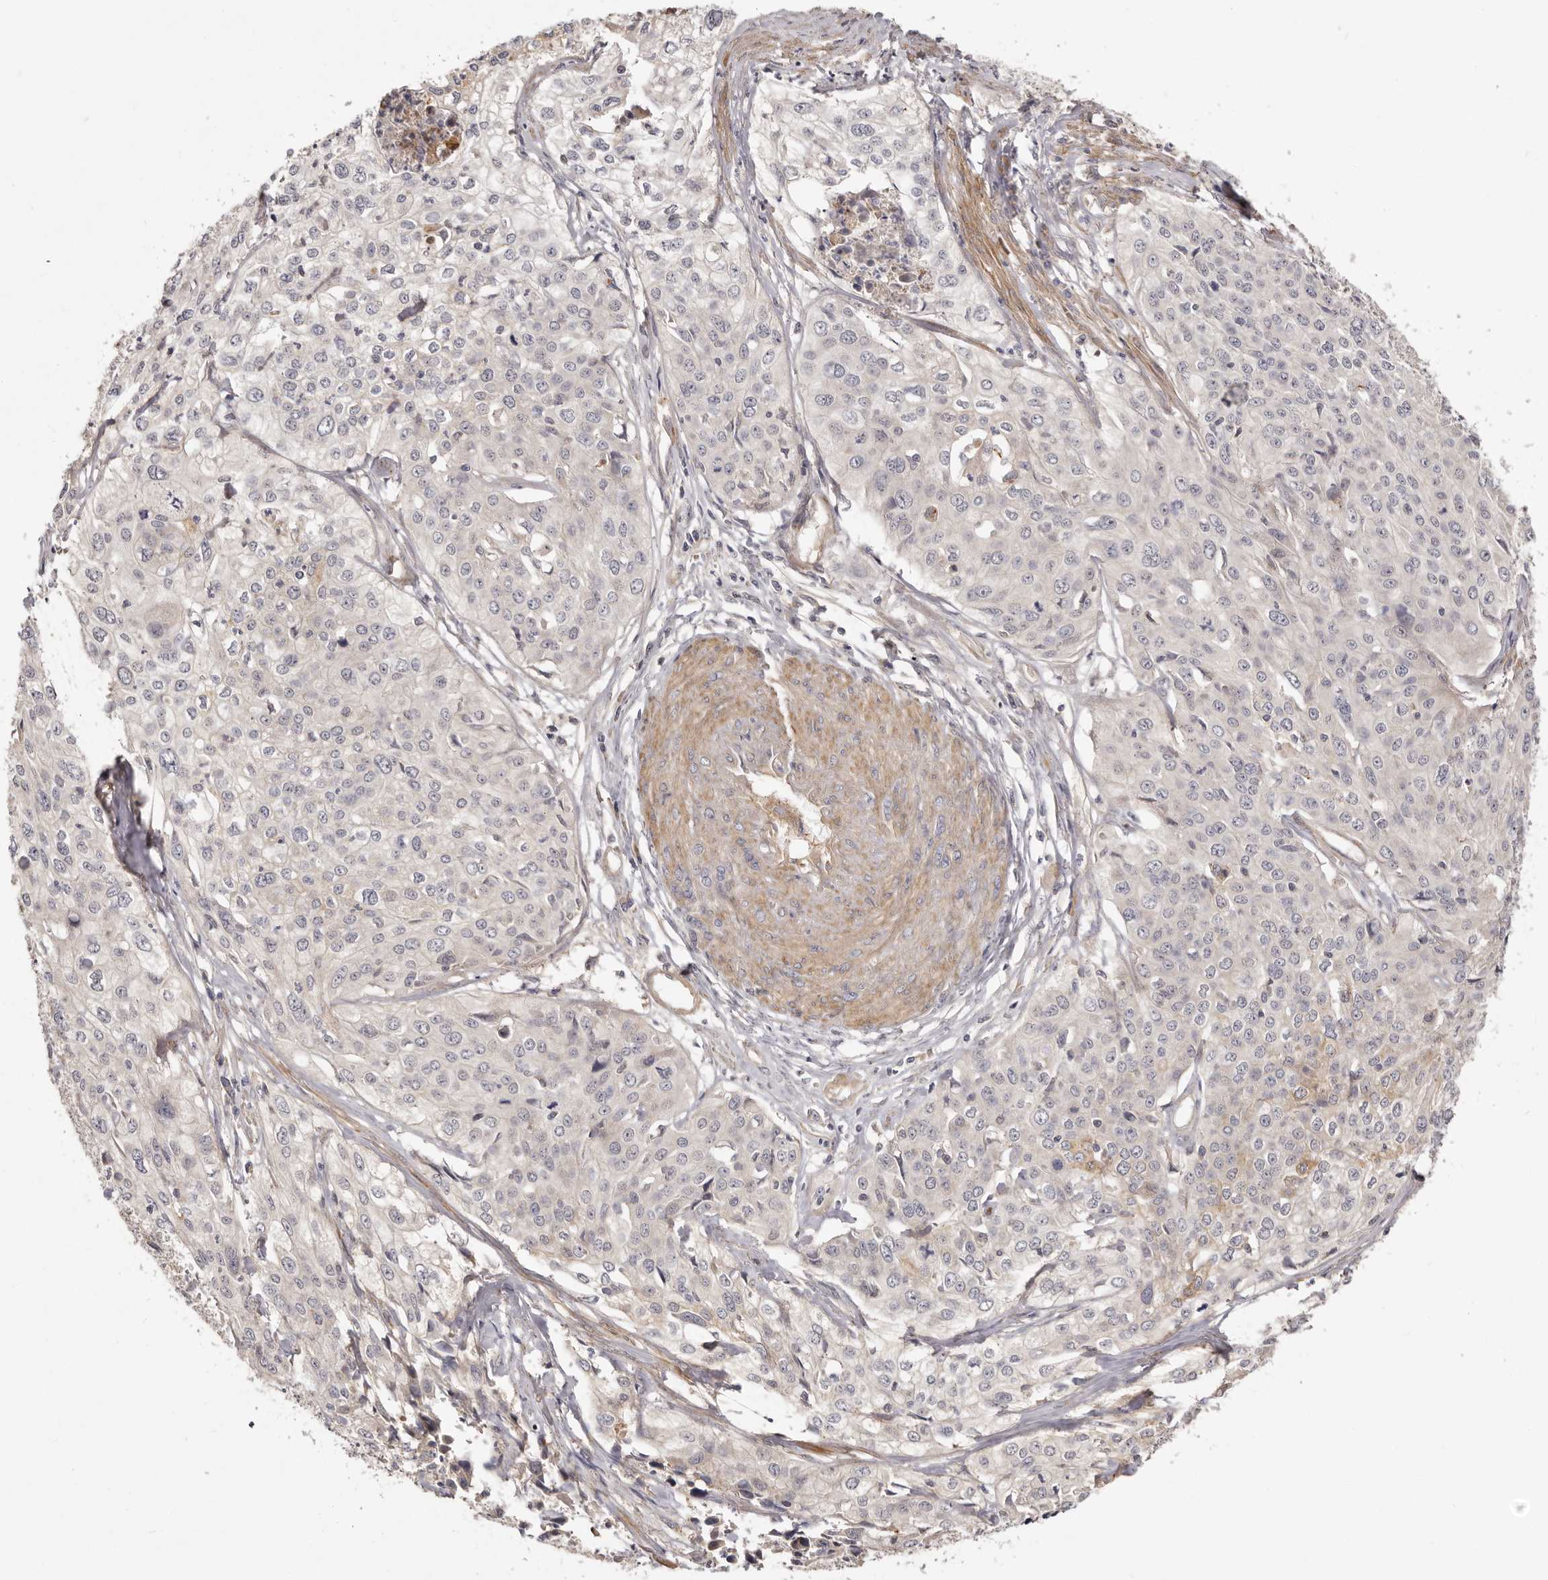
{"staining": {"intensity": "negative", "quantity": "none", "location": "none"}, "tissue": "cervical cancer", "cell_type": "Tumor cells", "image_type": "cancer", "snomed": [{"axis": "morphology", "description": "Squamous cell carcinoma, NOS"}, {"axis": "topography", "description": "Cervix"}], "caption": "A high-resolution histopathology image shows immunohistochemistry staining of squamous cell carcinoma (cervical), which displays no significant staining in tumor cells.", "gene": "ADAMTS9", "patient": {"sex": "female", "age": 31}}